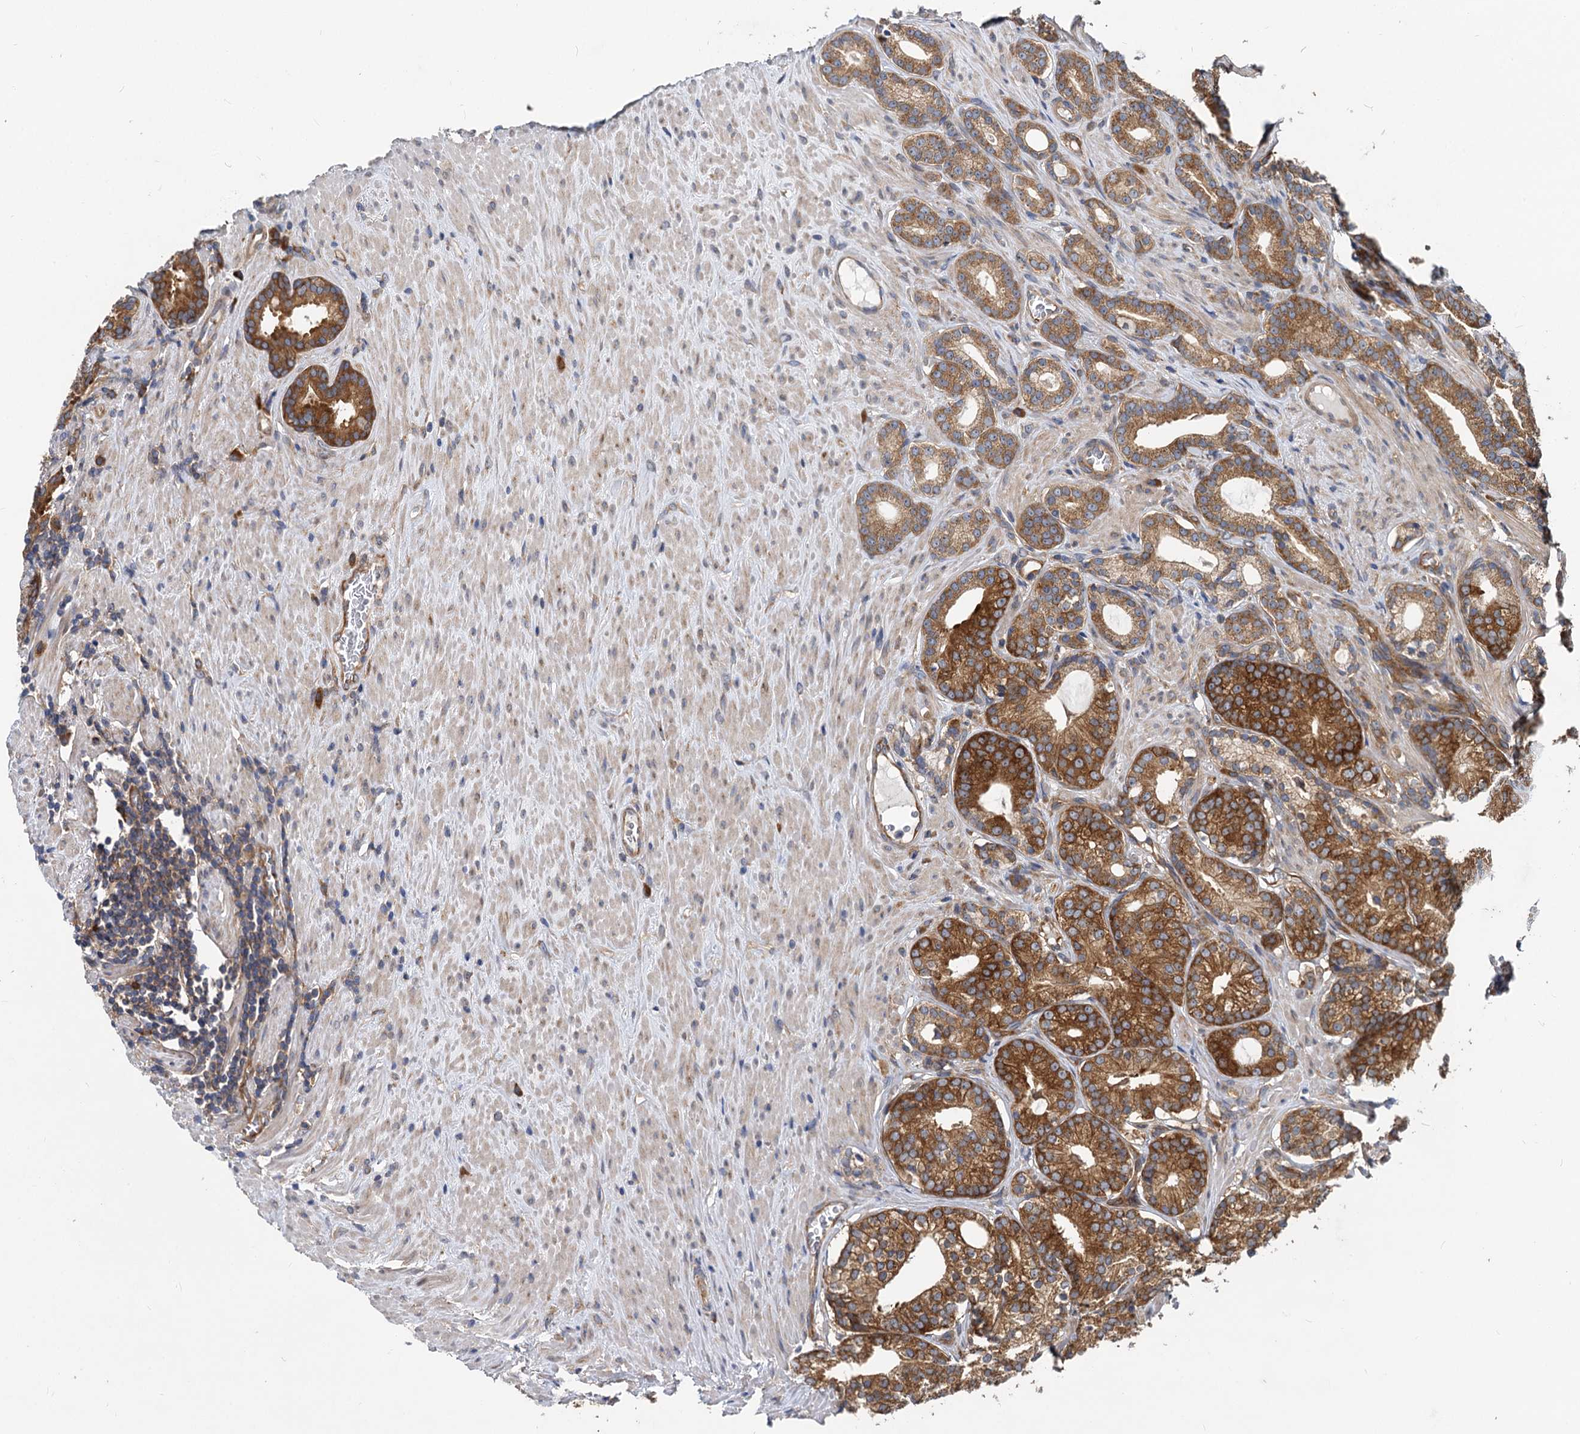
{"staining": {"intensity": "strong", "quantity": ">75%", "location": "cytoplasmic/membranous"}, "tissue": "prostate cancer", "cell_type": "Tumor cells", "image_type": "cancer", "snomed": [{"axis": "morphology", "description": "Adenocarcinoma, Low grade"}, {"axis": "topography", "description": "Prostate"}], "caption": "Immunohistochemistry (IHC) (DAB (3,3'-diaminobenzidine)) staining of low-grade adenocarcinoma (prostate) reveals strong cytoplasmic/membranous protein expression in approximately >75% of tumor cells.", "gene": "EIF2B2", "patient": {"sex": "male", "age": 71}}